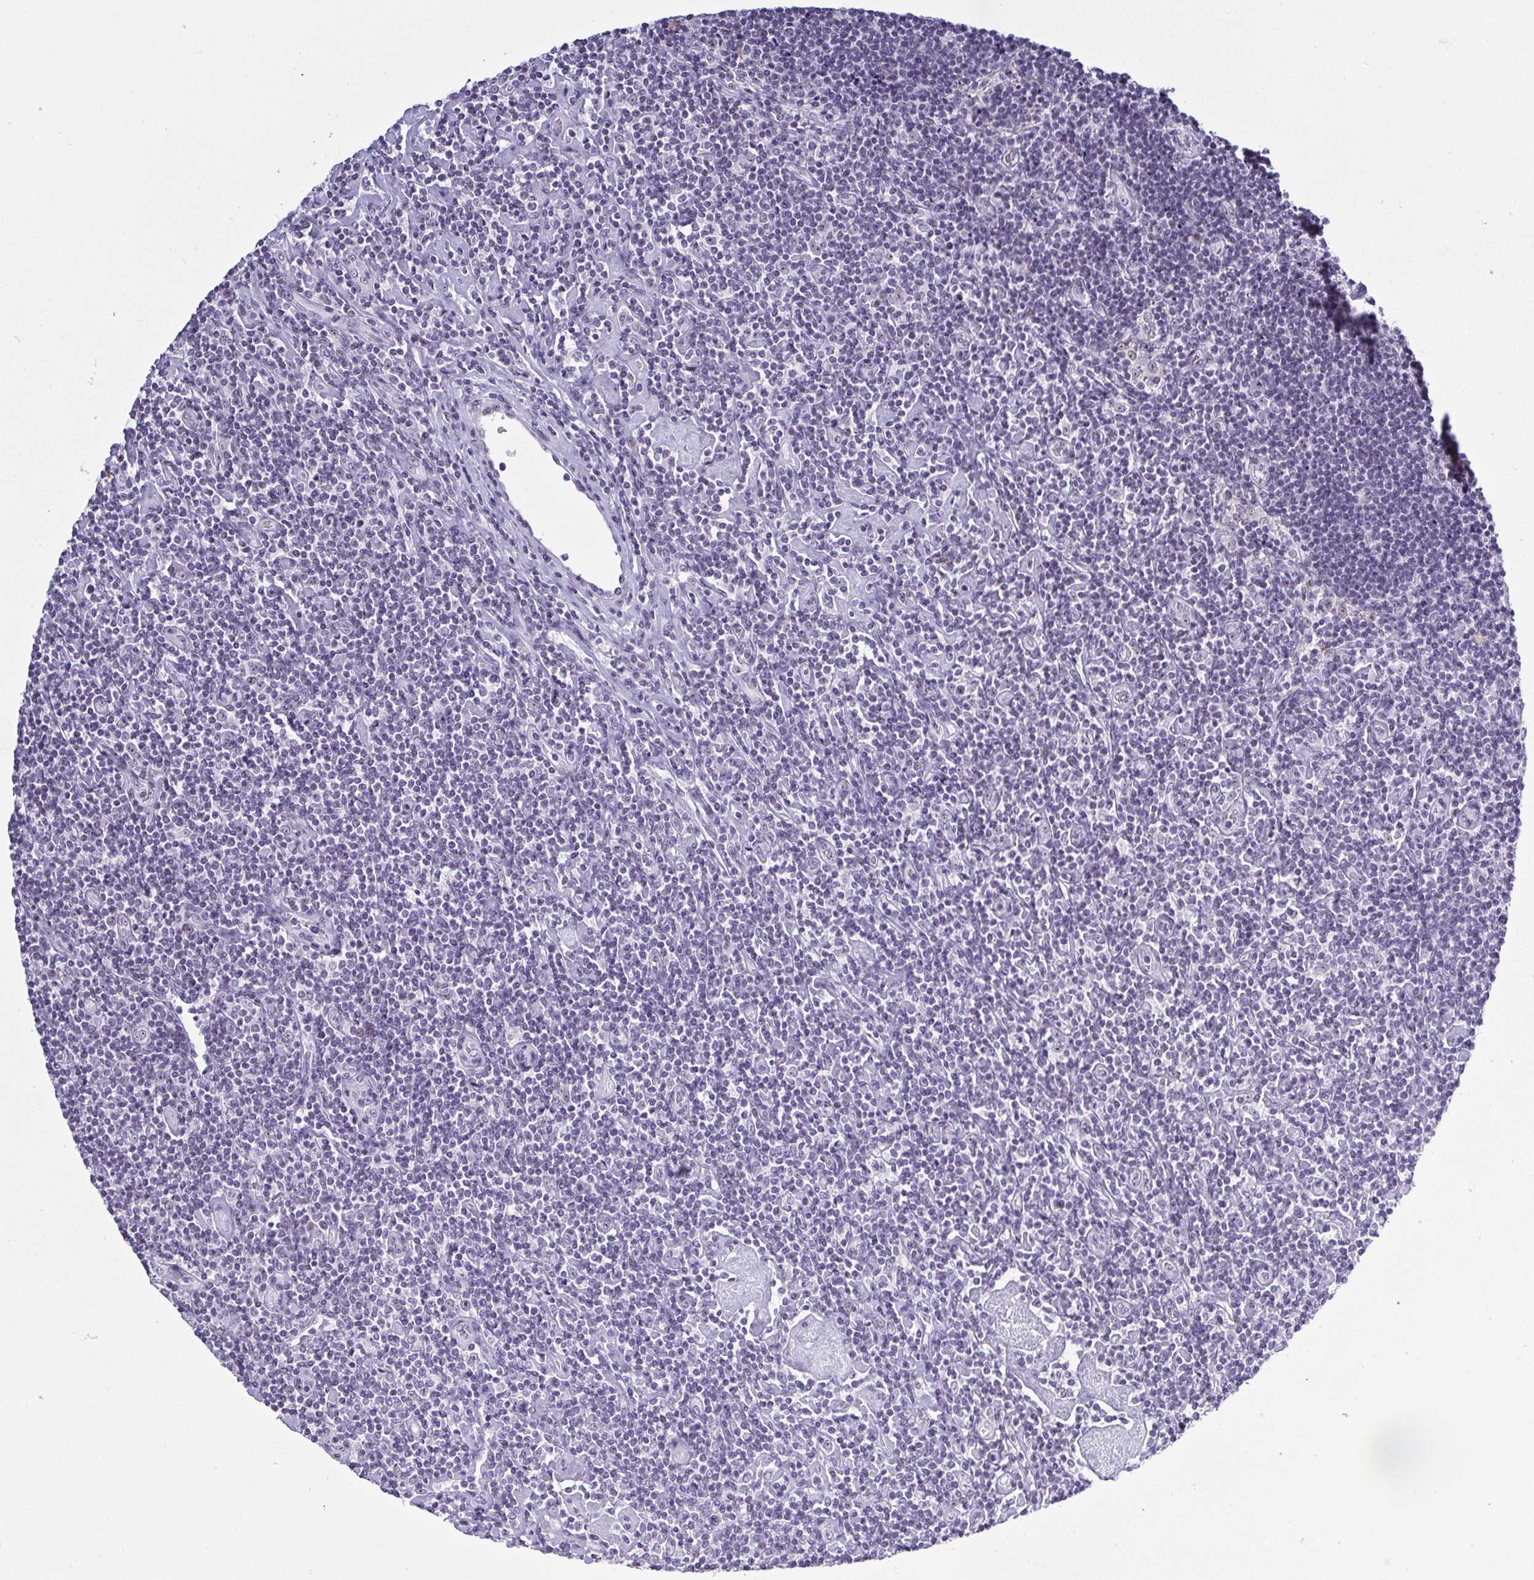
{"staining": {"intensity": "negative", "quantity": "none", "location": "none"}, "tissue": "lymphoma", "cell_type": "Tumor cells", "image_type": "cancer", "snomed": [{"axis": "morphology", "description": "Hodgkin's disease, NOS"}, {"axis": "topography", "description": "Lymph node"}], "caption": "IHC micrograph of neoplastic tissue: lymphoma stained with DAB shows no significant protein expression in tumor cells.", "gene": "BZW1", "patient": {"sex": "male", "age": 40}}